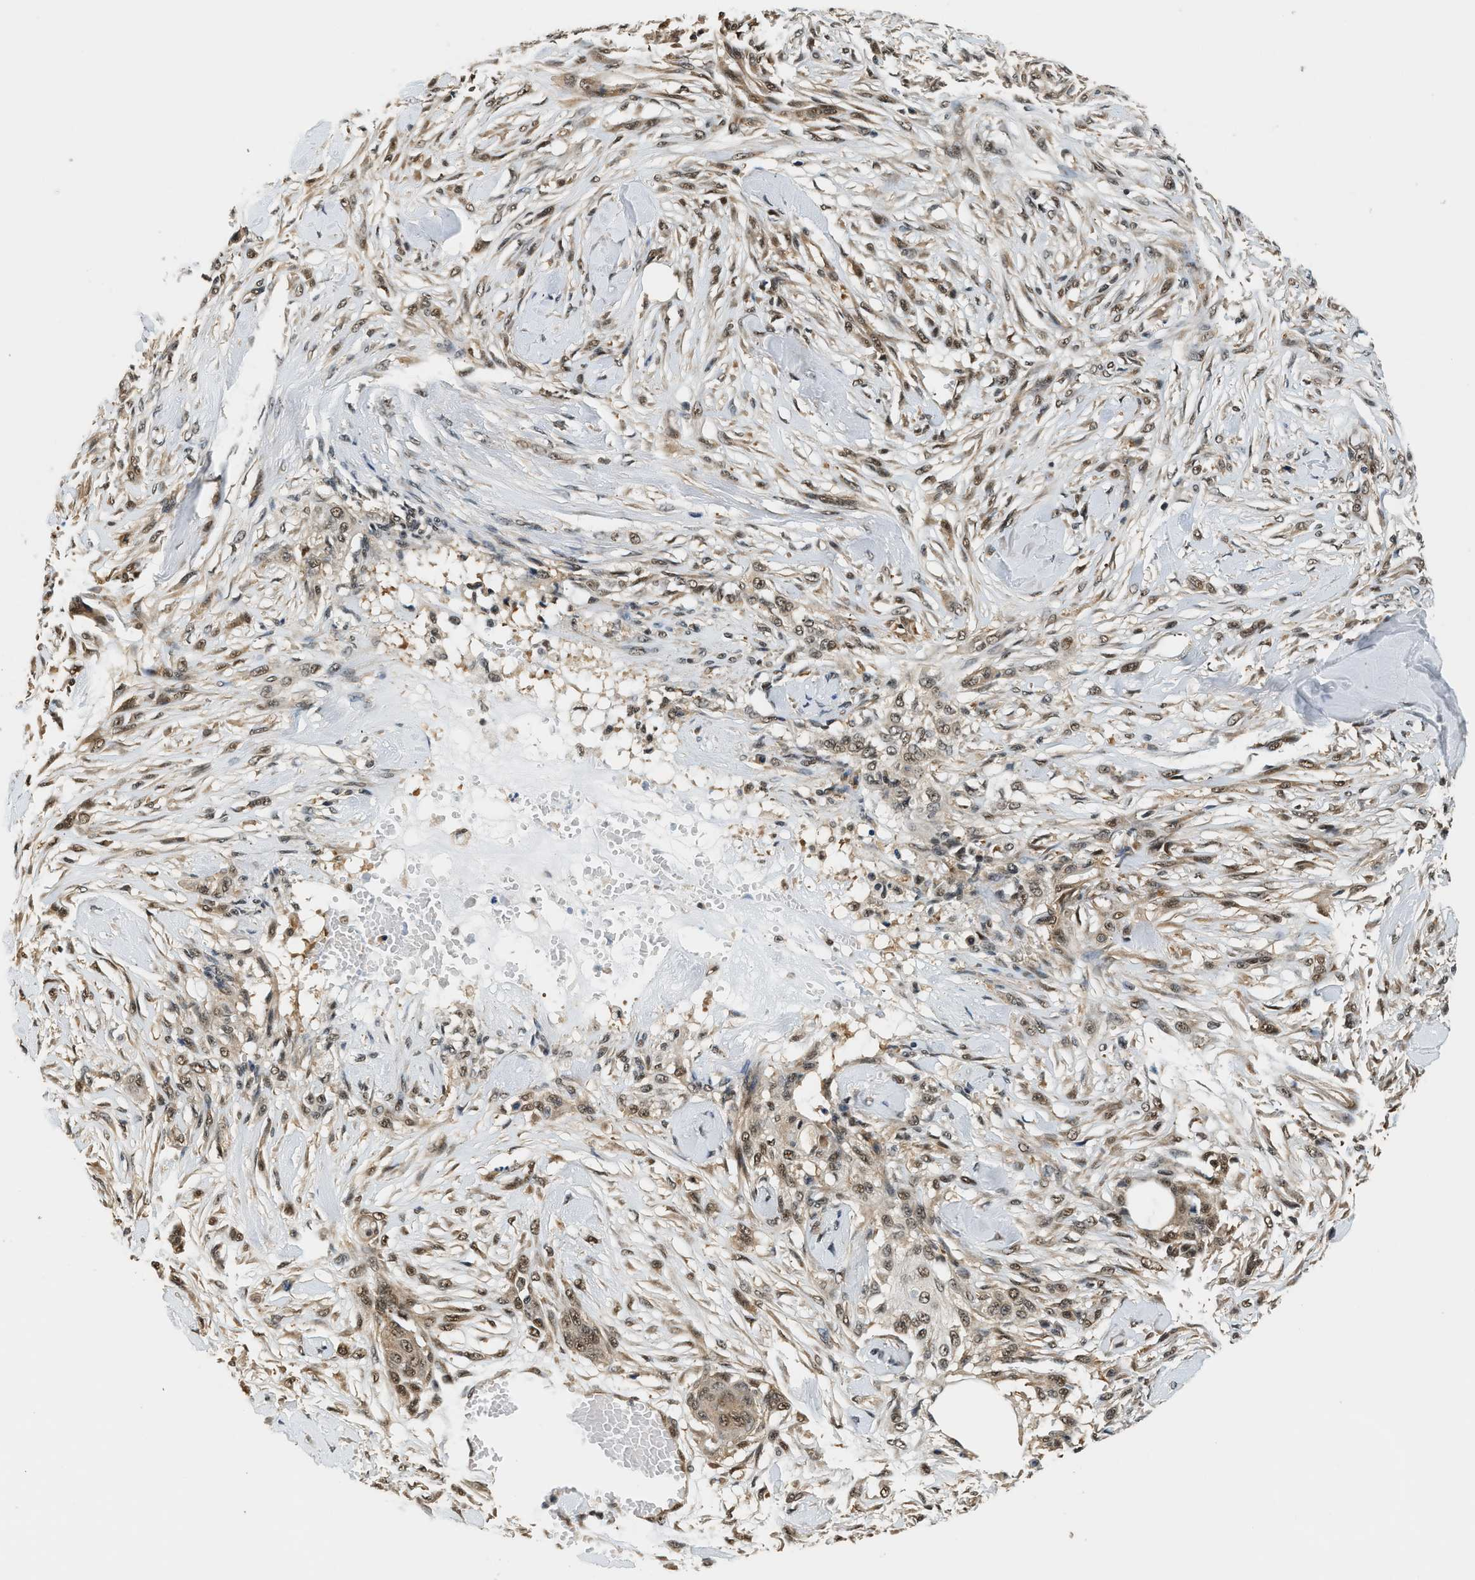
{"staining": {"intensity": "strong", "quantity": "25%-75%", "location": "cytoplasmic/membranous,nuclear"}, "tissue": "skin cancer", "cell_type": "Tumor cells", "image_type": "cancer", "snomed": [{"axis": "morphology", "description": "Normal tissue, NOS"}, {"axis": "morphology", "description": "Squamous cell carcinoma, NOS"}, {"axis": "topography", "description": "Skin"}], "caption": "The histopathology image reveals staining of skin squamous cell carcinoma, revealing strong cytoplasmic/membranous and nuclear protein positivity (brown color) within tumor cells. The staining is performed using DAB brown chromogen to label protein expression. The nuclei are counter-stained blue using hematoxylin.", "gene": "PSMD3", "patient": {"sex": "female", "age": 59}}